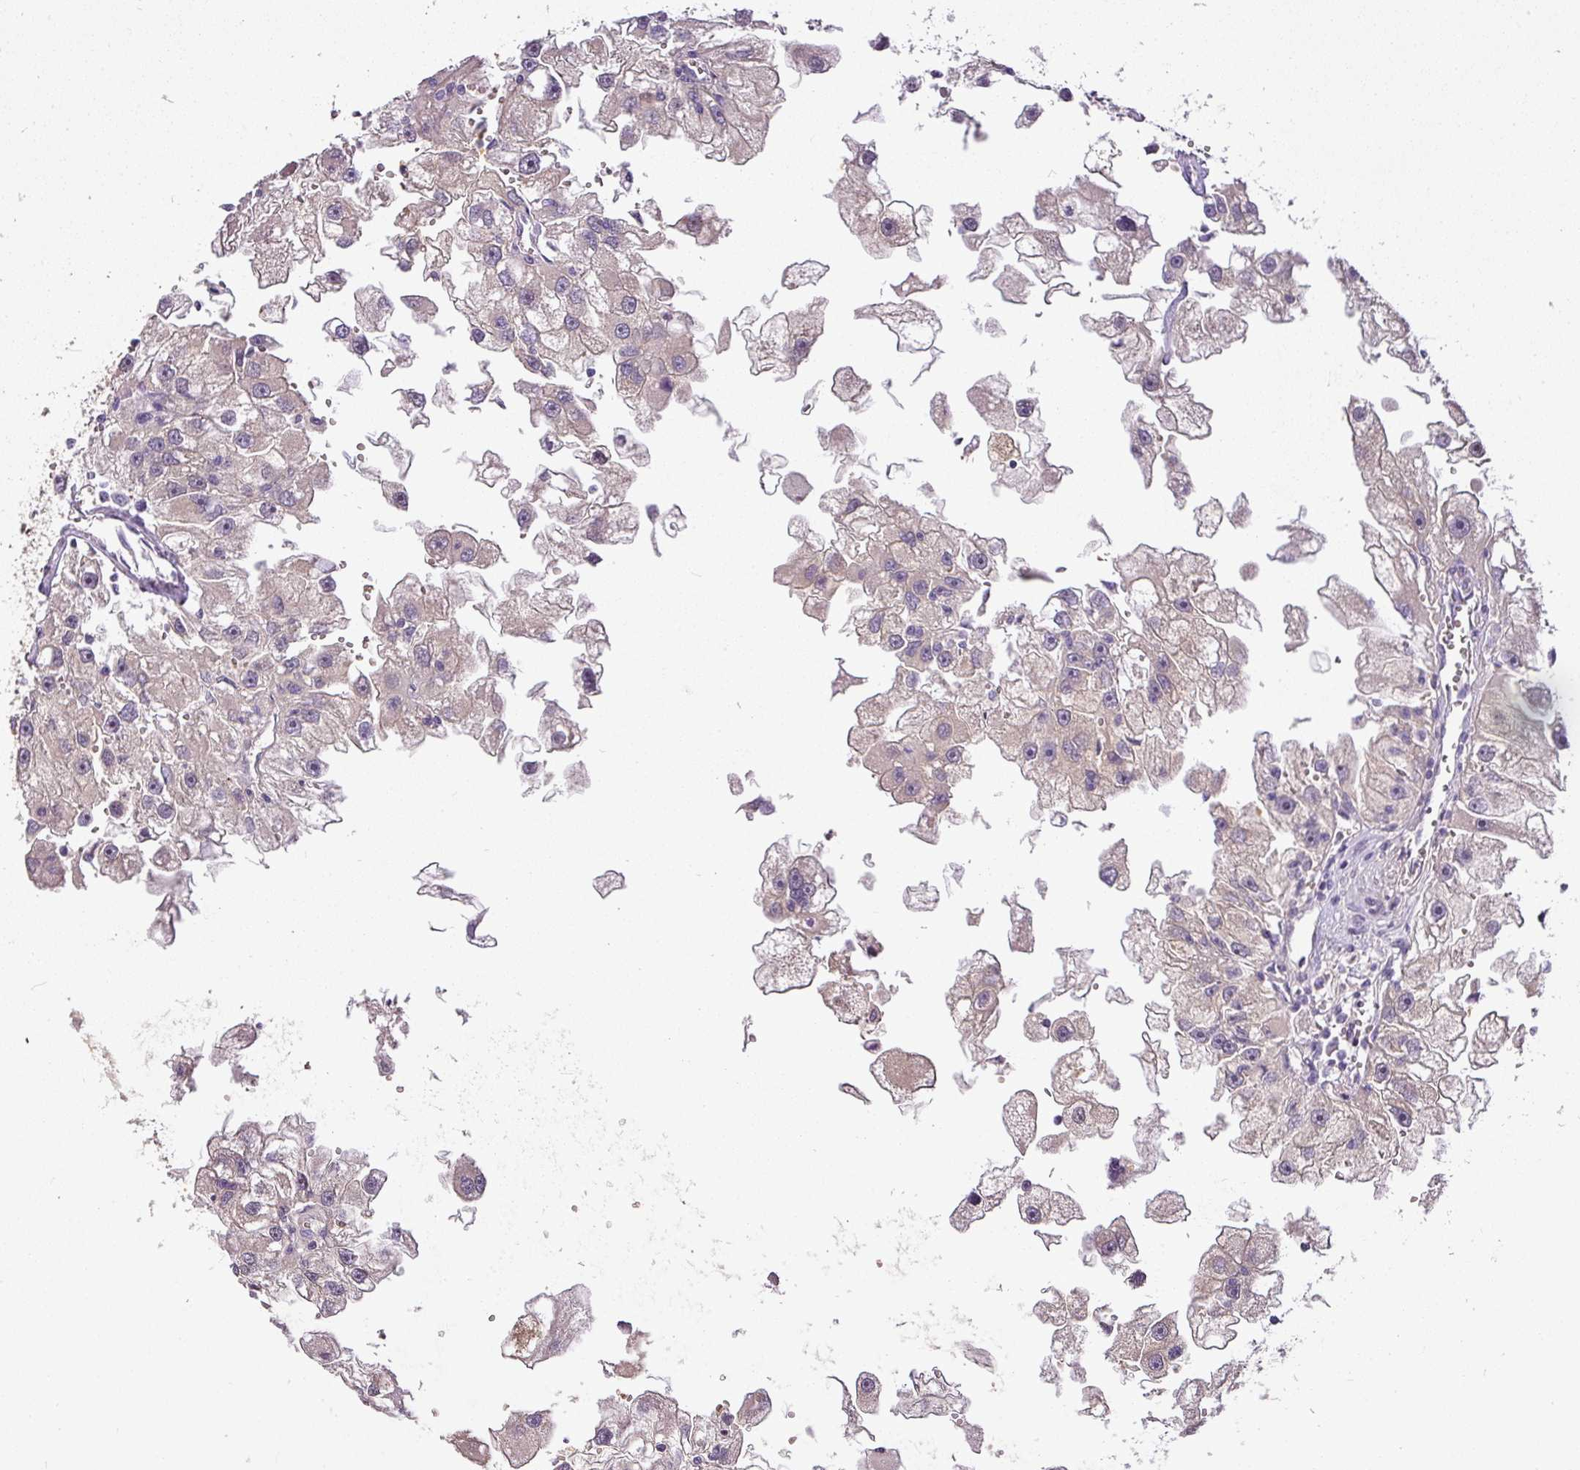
{"staining": {"intensity": "negative", "quantity": "none", "location": "none"}, "tissue": "renal cancer", "cell_type": "Tumor cells", "image_type": "cancer", "snomed": [{"axis": "morphology", "description": "Adenocarcinoma, NOS"}, {"axis": "topography", "description": "Kidney"}], "caption": "Immunohistochemical staining of human adenocarcinoma (renal) demonstrates no significant positivity in tumor cells. The staining was performed using DAB (3,3'-diaminobenzidine) to visualize the protein expression in brown, while the nuclei were stained in blue with hematoxylin (Magnification: 20x).", "gene": "ADH5", "patient": {"sex": "male", "age": 63}}